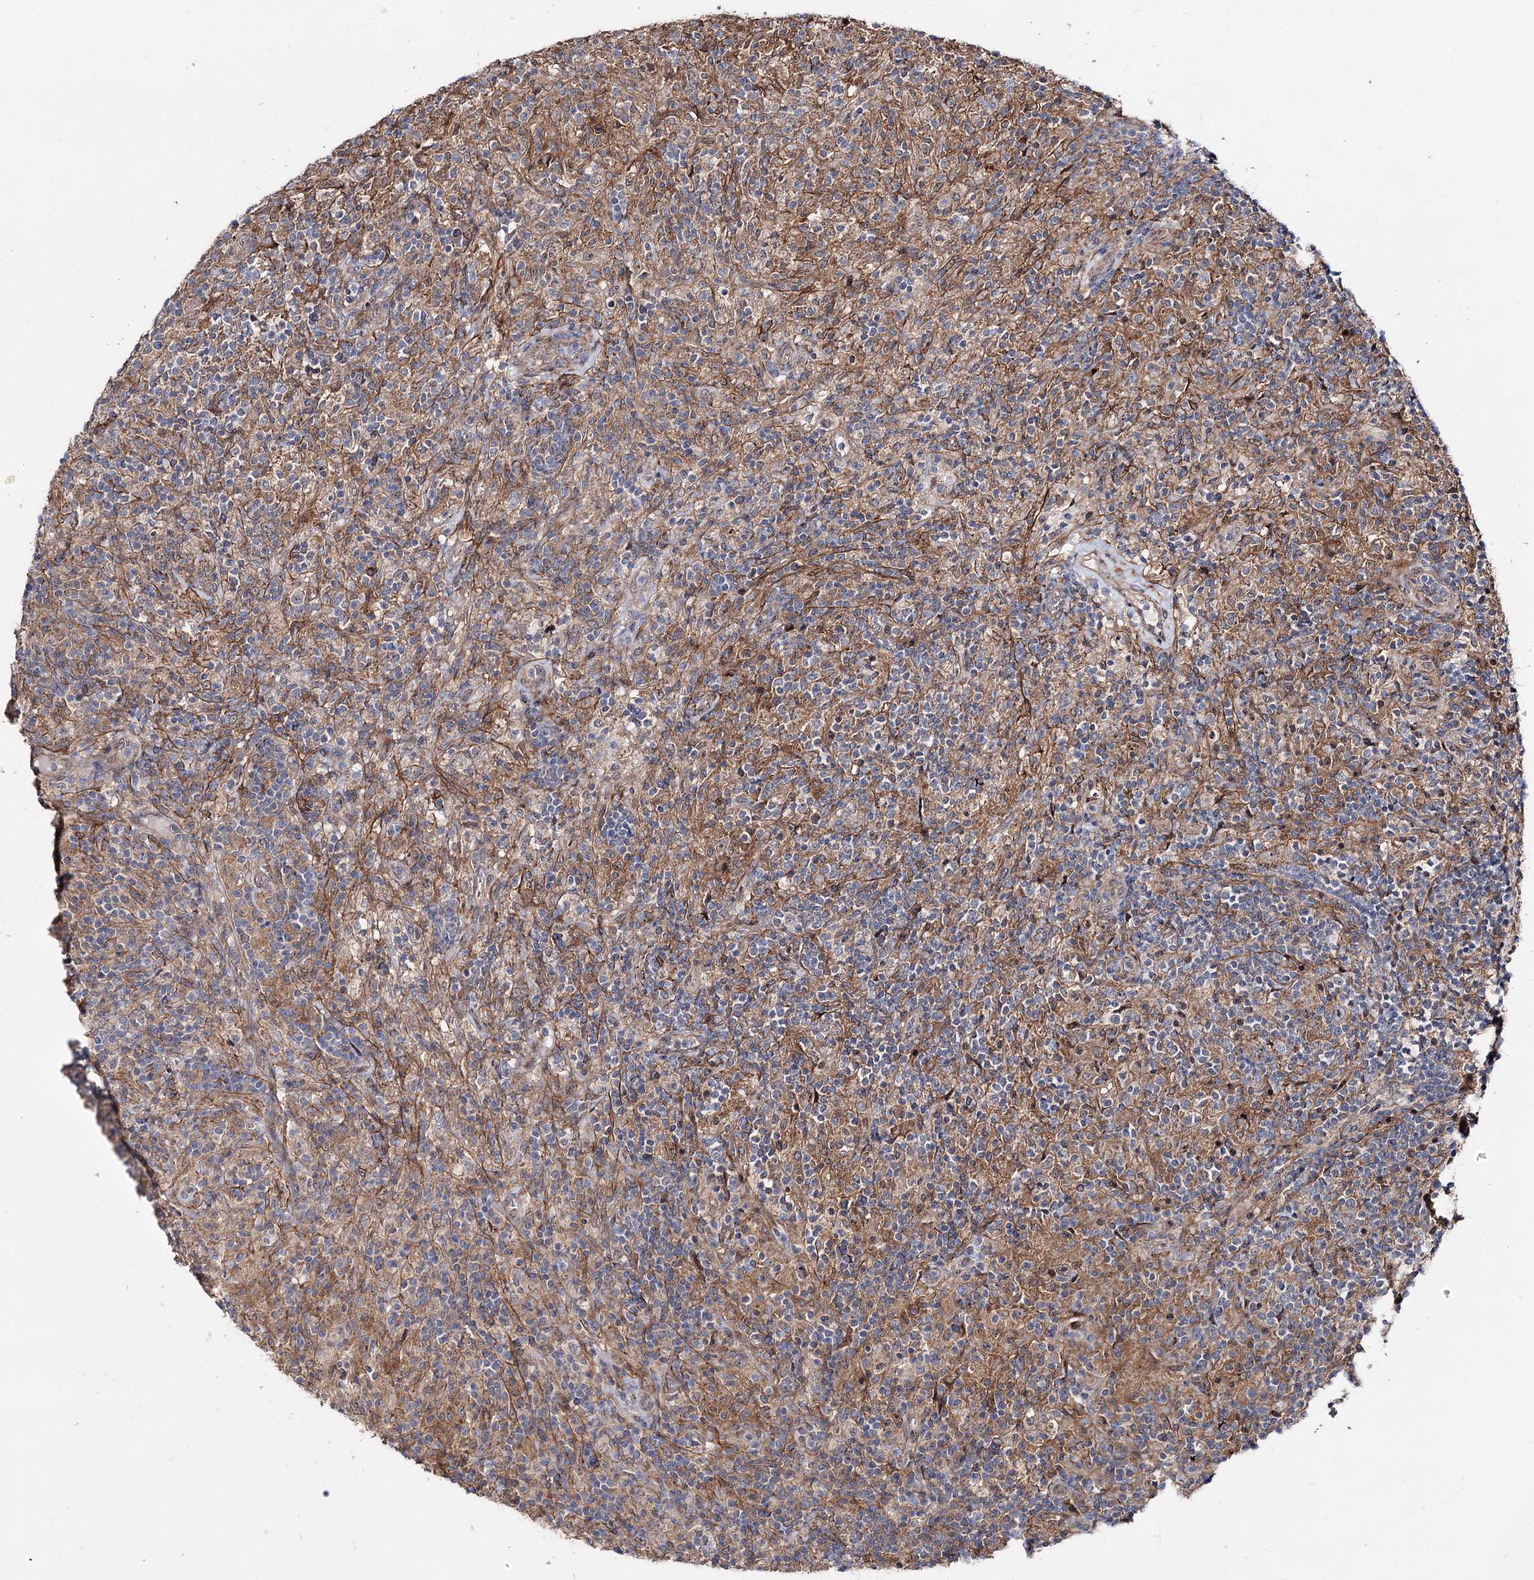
{"staining": {"intensity": "weak", "quantity": "<25%", "location": "cytoplasmic/membranous"}, "tissue": "lymphoma", "cell_type": "Tumor cells", "image_type": "cancer", "snomed": [{"axis": "morphology", "description": "Hodgkin's disease, NOS"}, {"axis": "topography", "description": "Lymph node"}], "caption": "Immunohistochemistry (IHC) micrograph of neoplastic tissue: human Hodgkin's disease stained with DAB (3,3'-diaminobenzidine) exhibits no significant protein positivity in tumor cells.", "gene": "SEC24A", "patient": {"sex": "male", "age": 70}}